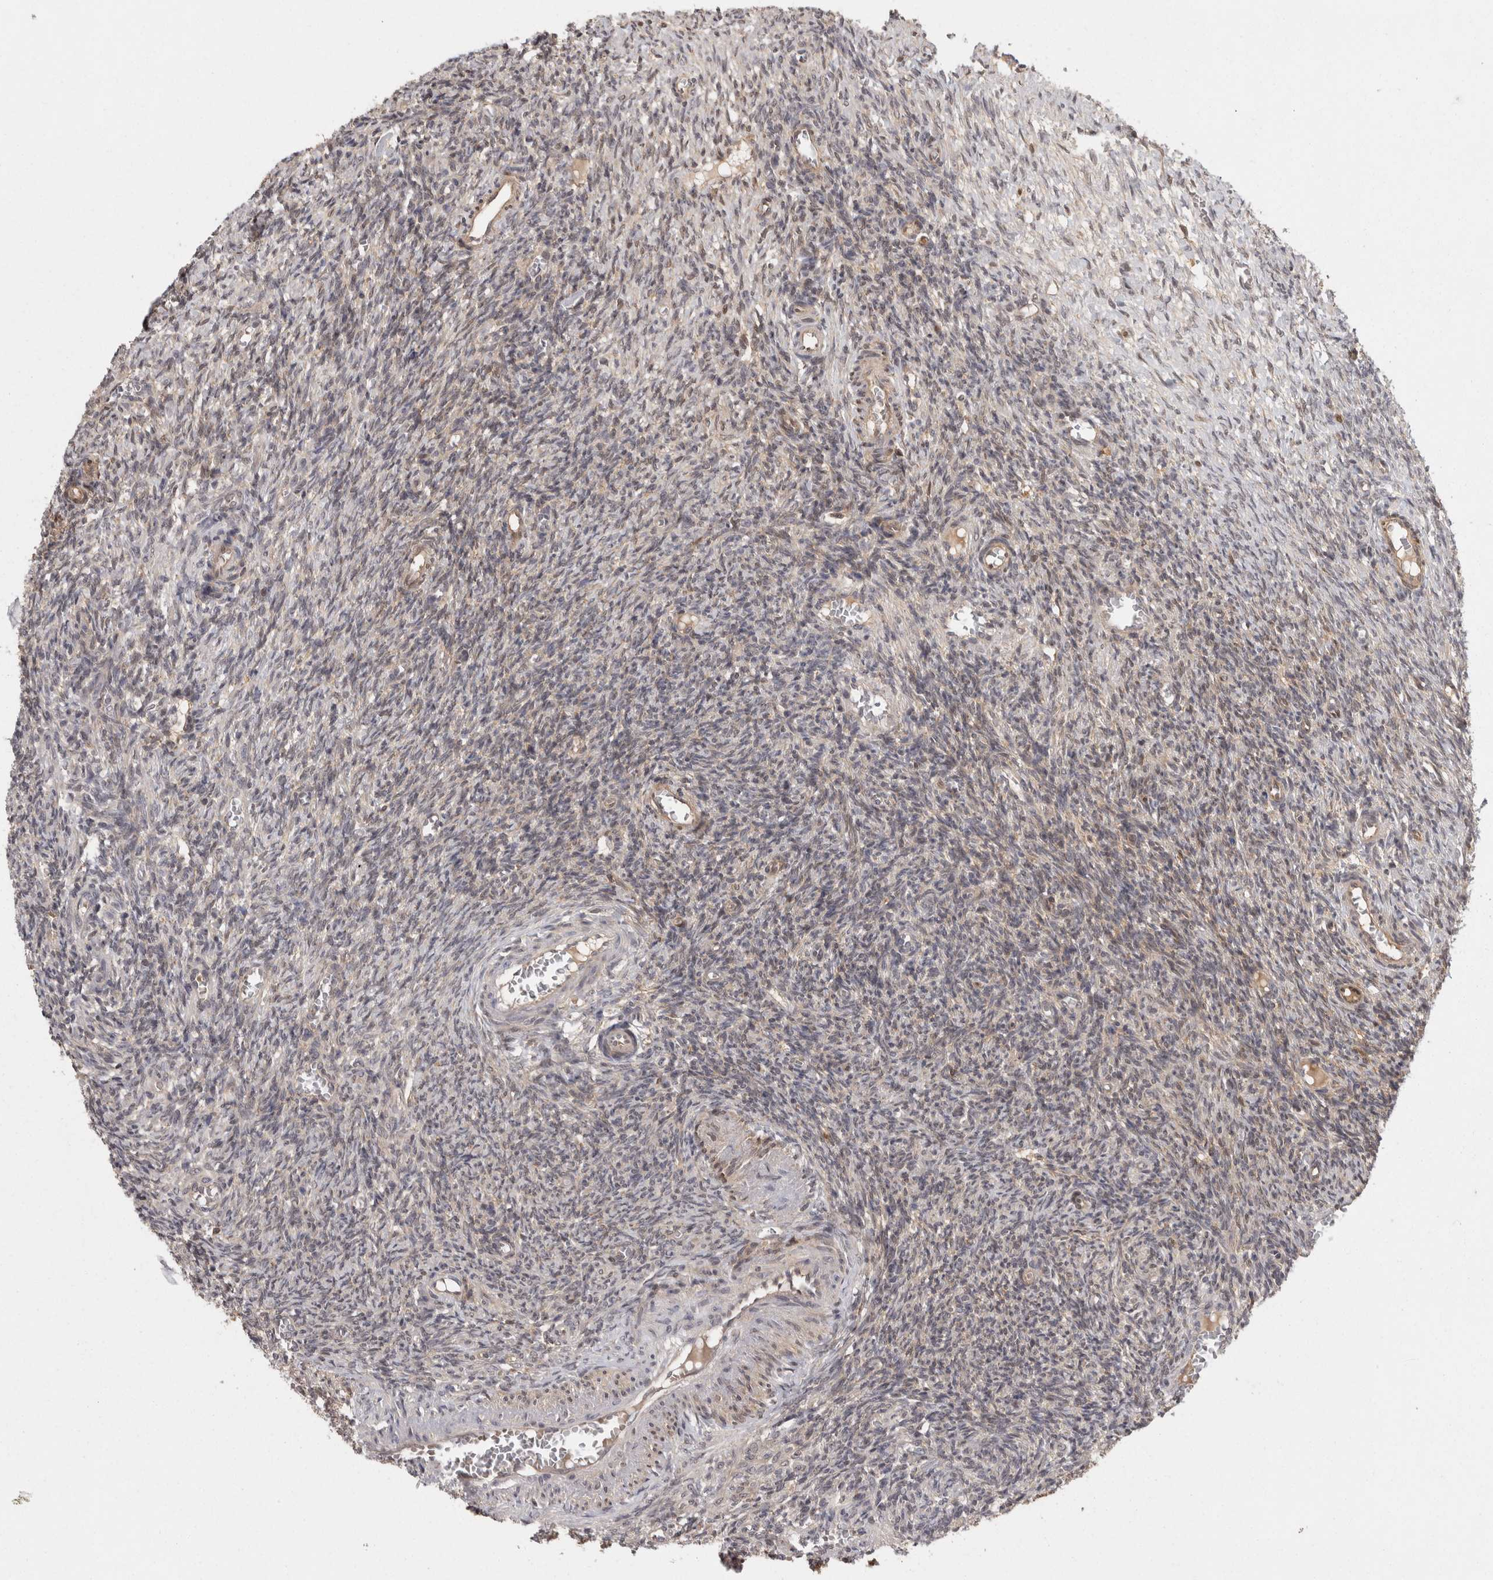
{"staining": {"intensity": "strong", "quantity": ">75%", "location": "cytoplasmic/membranous"}, "tissue": "ovary", "cell_type": "Follicle cells", "image_type": "normal", "snomed": [{"axis": "morphology", "description": "Normal tissue, NOS"}, {"axis": "topography", "description": "Ovary"}], "caption": "IHC of benign ovary shows high levels of strong cytoplasmic/membranous staining in about >75% of follicle cells. (DAB (3,3'-diaminobenzidine) = brown stain, brightfield microscopy at high magnification).", "gene": "ACAT2", "patient": {"sex": "female", "age": 27}}